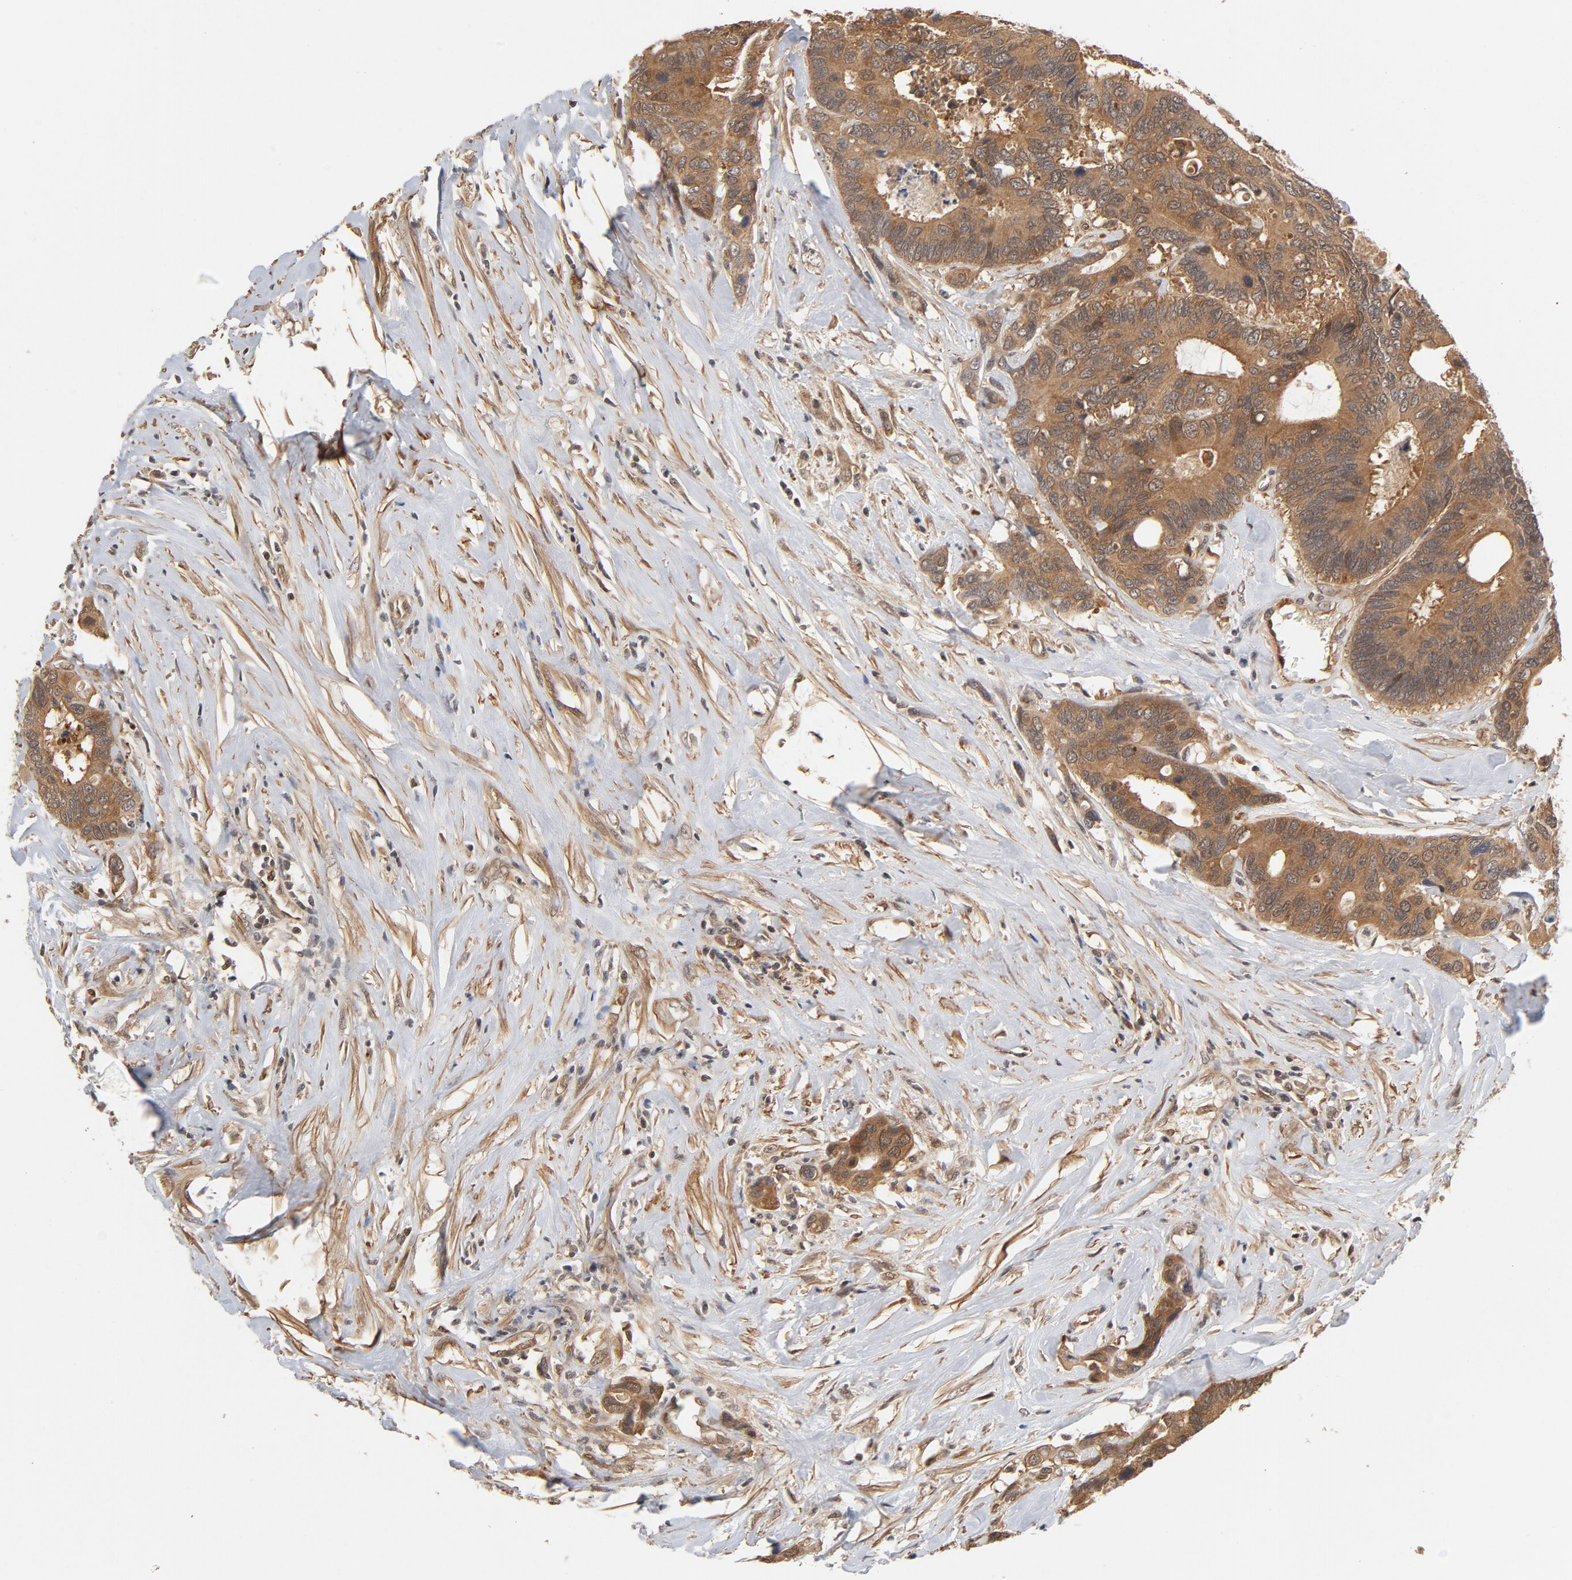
{"staining": {"intensity": "moderate", "quantity": ">75%", "location": "cytoplasmic/membranous"}, "tissue": "colorectal cancer", "cell_type": "Tumor cells", "image_type": "cancer", "snomed": [{"axis": "morphology", "description": "Adenocarcinoma, NOS"}, {"axis": "topography", "description": "Rectum"}], "caption": "The micrograph displays immunohistochemical staining of colorectal cancer (adenocarcinoma). There is moderate cytoplasmic/membranous positivity is appreciated in approximately >75% of tumor cells.", "gene": "CDC37", "patient": {"sex": "male", "age": 55}}